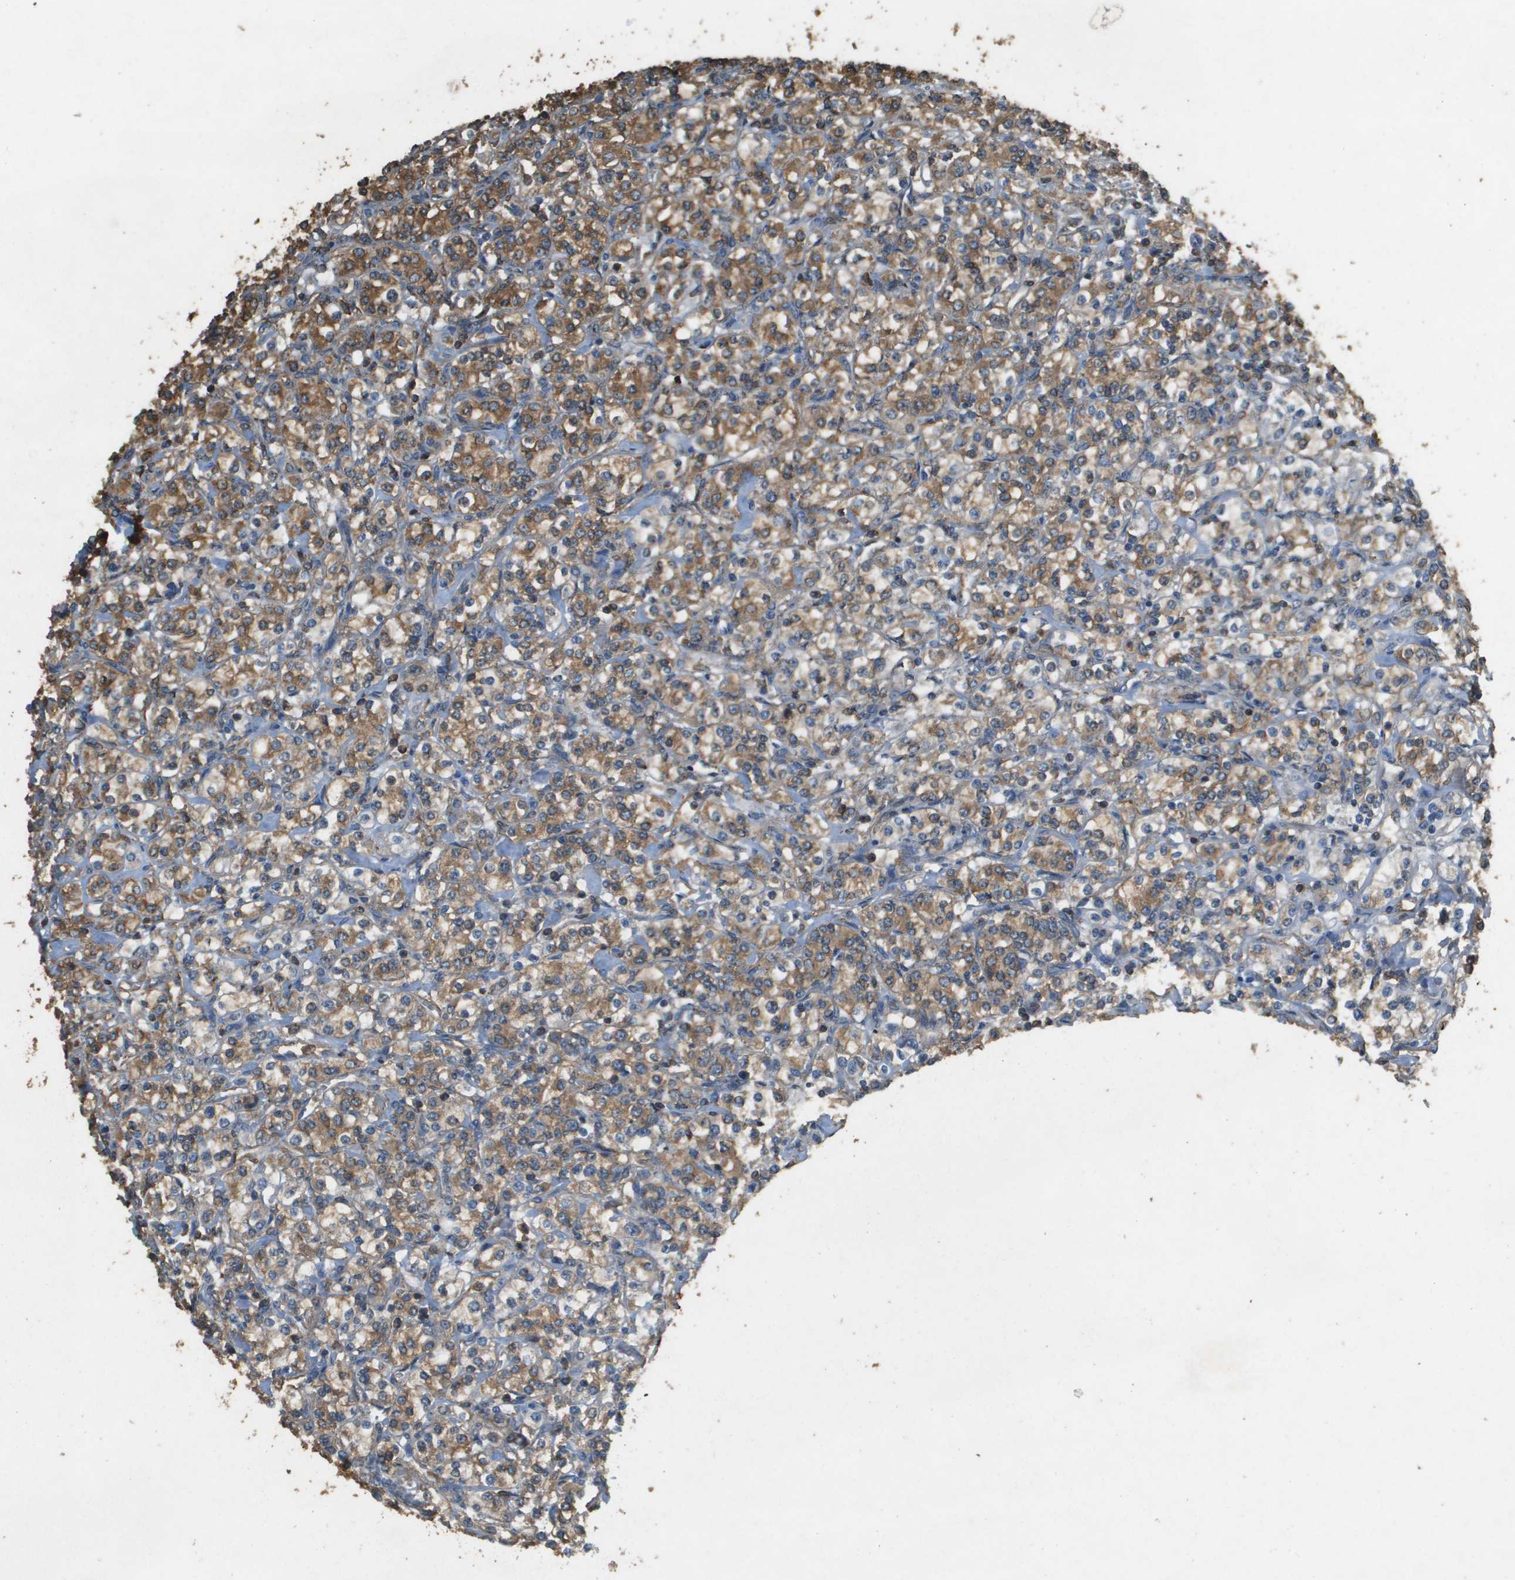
{"staining": {"intensity": "moderate", "quantity": ">75%", "location": "cytoplasmic/membranous"}, "tissue": "renal cancer", "cell_type": "Tumor cells", "image_type": "cancer", "snomed": [{"axis": "morphology", "description": "Adenocarcinoma, NOS"}, {"axis": "topography", "description": "Kidney"}], "caption": "This micrograph shows IHC staining of human renal cancer (adenocarcinoma), with medium moderate cytoplasmic/membranous expression in approximately >75% of tumor cells.", "gene": "MS4A7", "patient": {"sex": "male", "age": 77}}